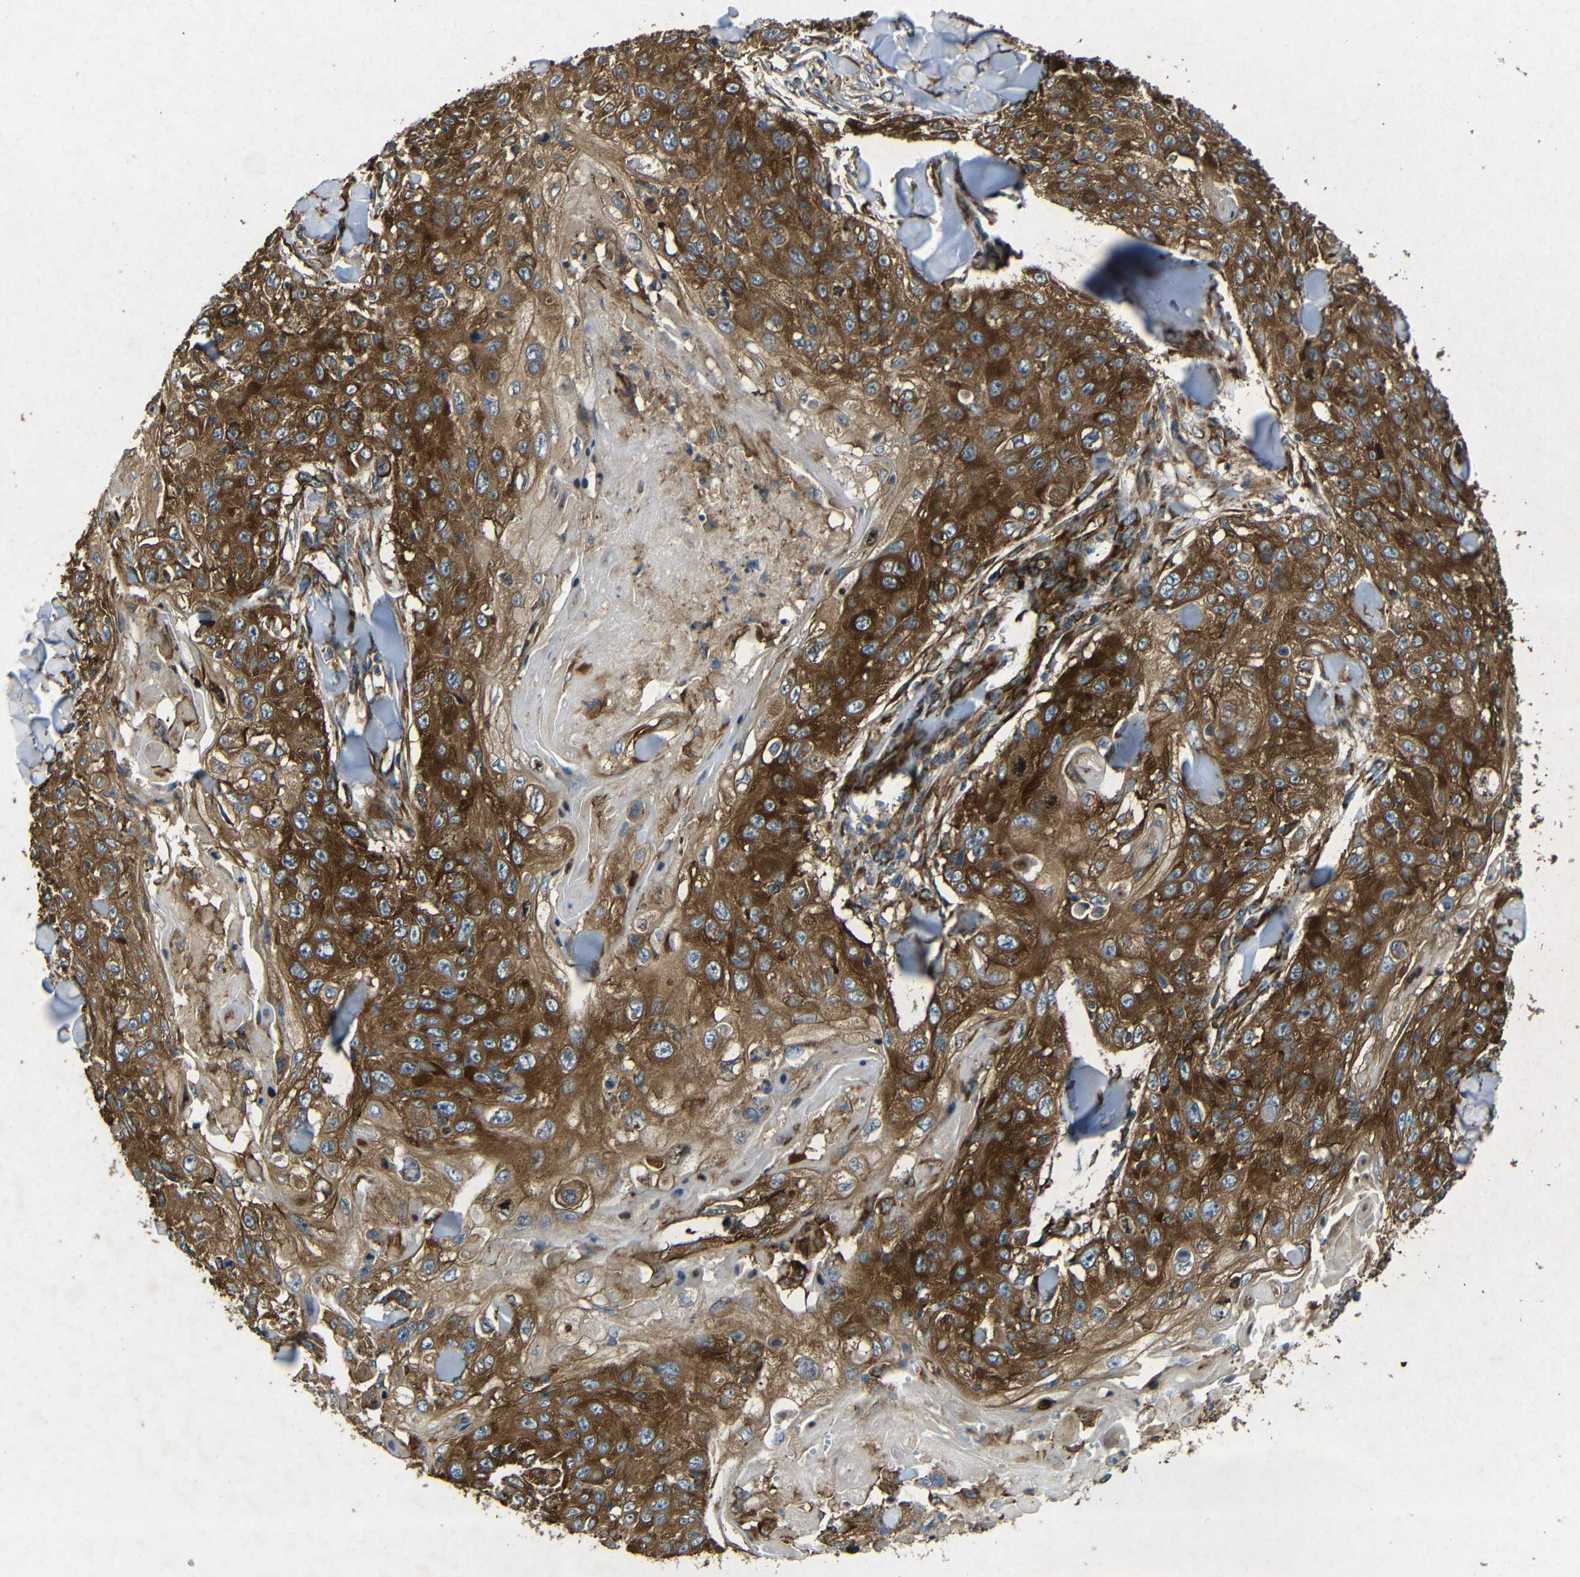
{"staining": {"intensity": "strong", "quantity": ">75%", "location": "cytoplasmic/membranous"}, "tissue": "skin cancer", "cell_type": "Tumor cells", "image_type": "cancer", "snomed": [{"axis": "morphology", "description": "Squamous cell carcinoma, NOS"}, {"axis": "topography", "description": "Skin"}], "caption": "Skin cancer (squamous cell carcinoma) stained for a protein (brown) displays strong cytoplasmic/membranous positive staining in about >75% of tumor cells.", "gene": "BTF3", "patient": {"sex": "male", "age": 86}}